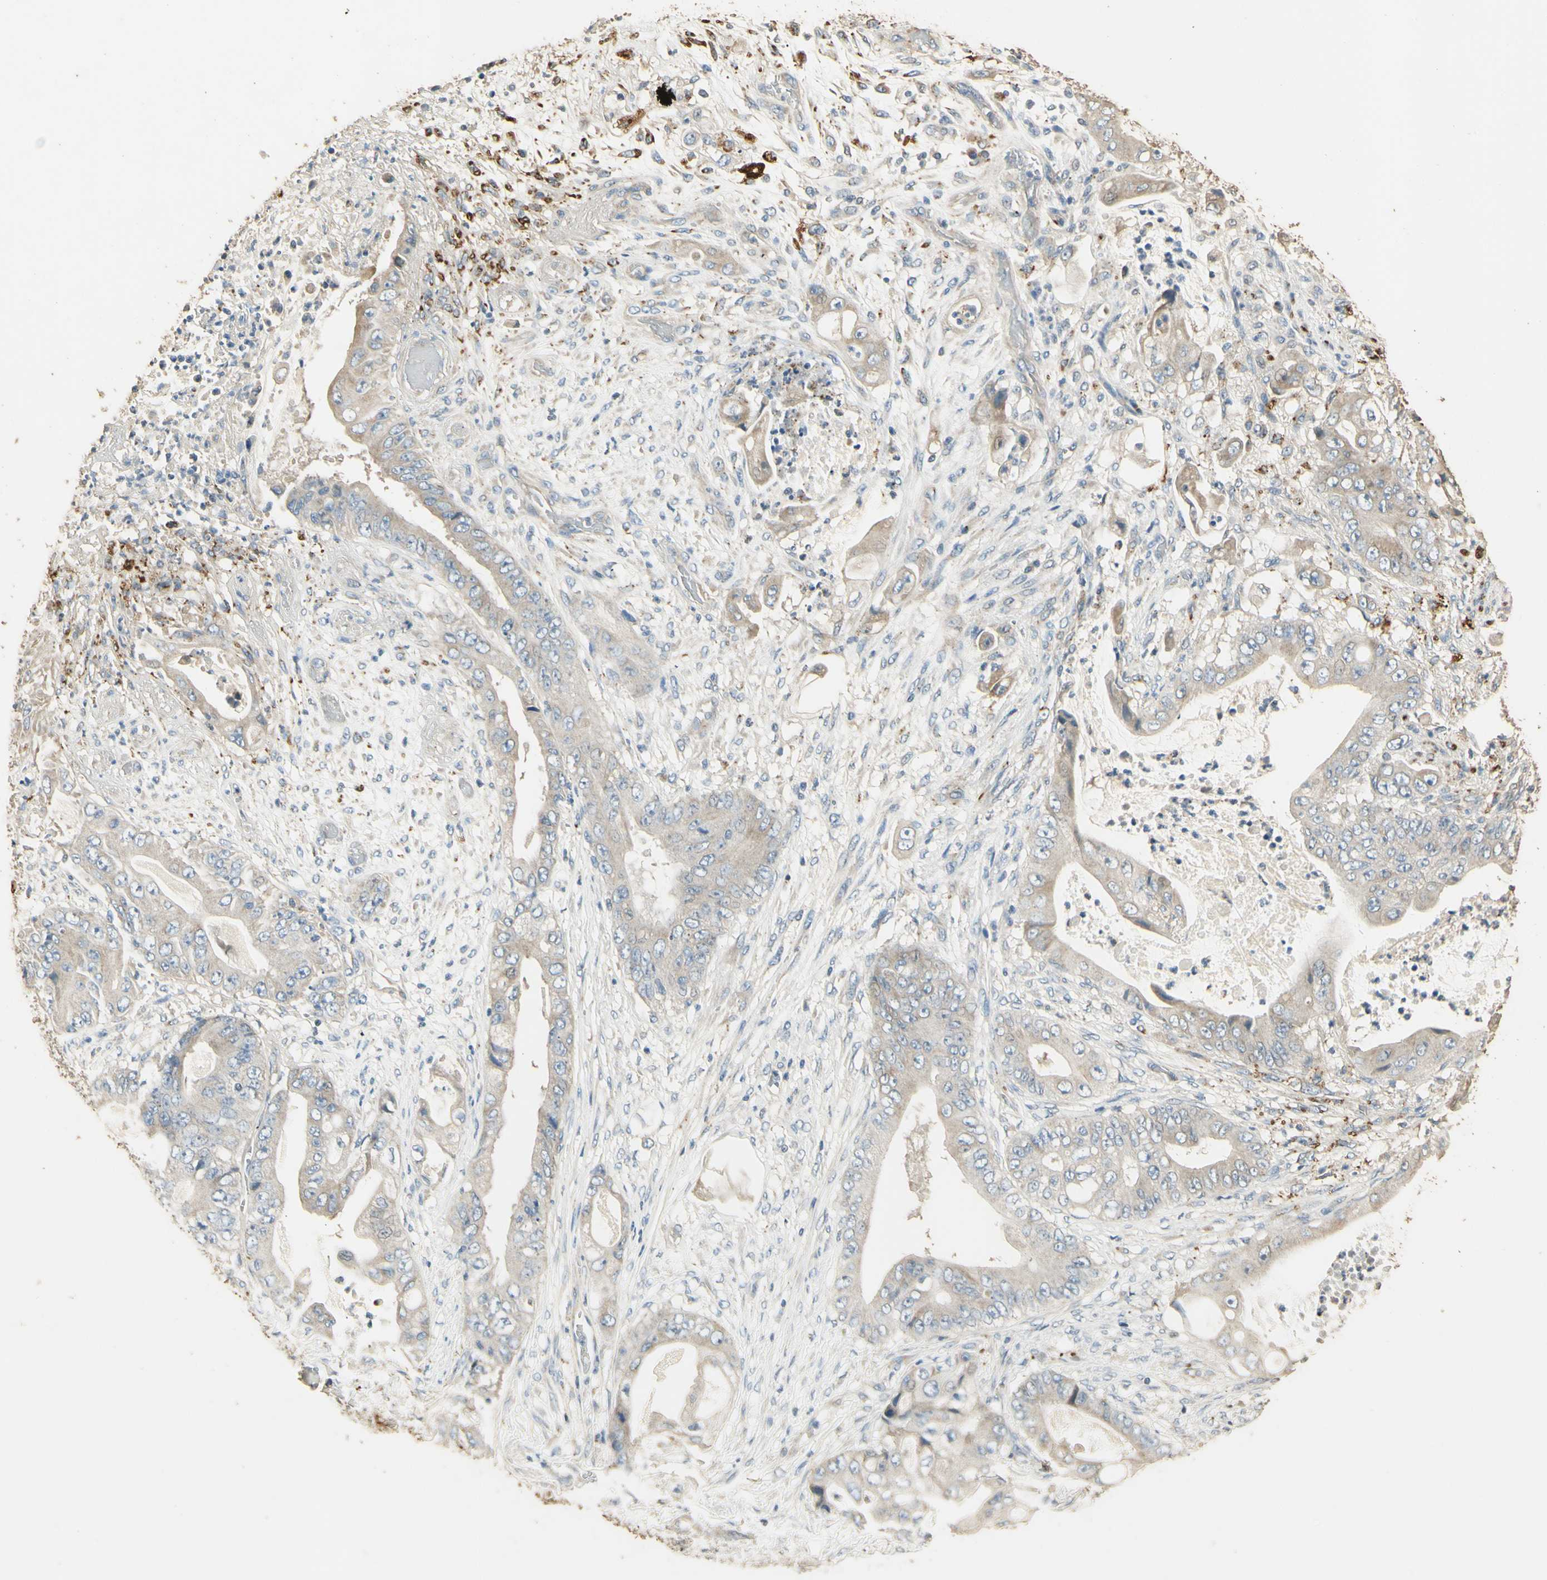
{"staining": {"intensity": "negative", "quantity": "none", "location": "none"}, "tissue": "stomach cancer", "cell_type": "Tumor cells", "image_type": "cancer", "snomed": [{"axis": "morphology", "description": "Adenocarcinoma, NOS"}, {"axis": "topography", "description": "Stomach"}], "caption": "Tumor cells are negative for brown protein staining in stomach adenocarcinoma.", "gene": "ARHGEF17", "patient": {"sex": "female", "age": 73}}